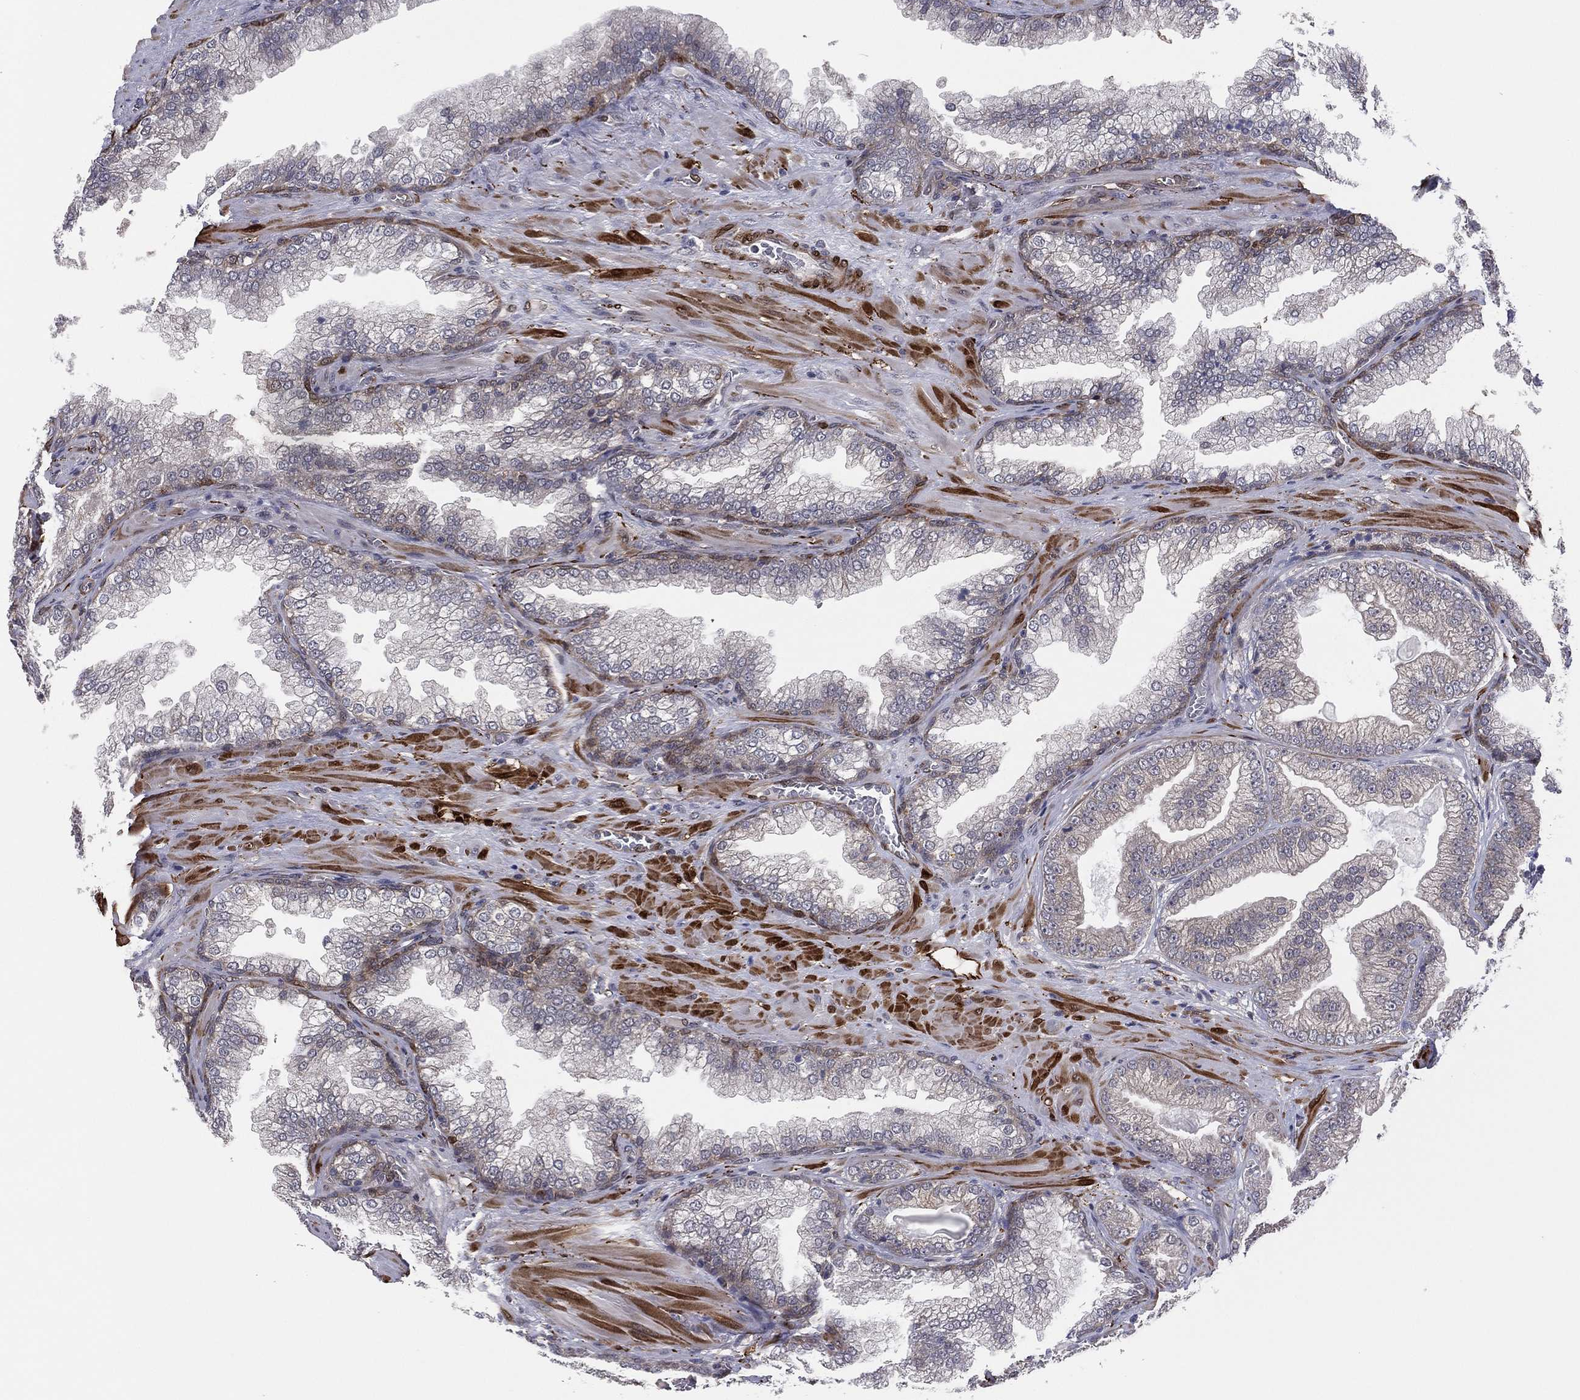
{"staining": {"intensity": "negative", "quantity": "none", "location": "none"}, "tissue": "prostate cancer", "cell_type": "Tumor cells", "image_type": "cancer", "snomed": [{"axis": "morphology", "description": "Adenocarcinoma, Low grade"}, {"axis": "topography", "description": "Prostate"}], "caption": "Tumor cells show no significant staining in adenocarcinoma (low-grade) (prostate).", "gene": "SNCG", "patient": {"sex": "male", "age": 57}}